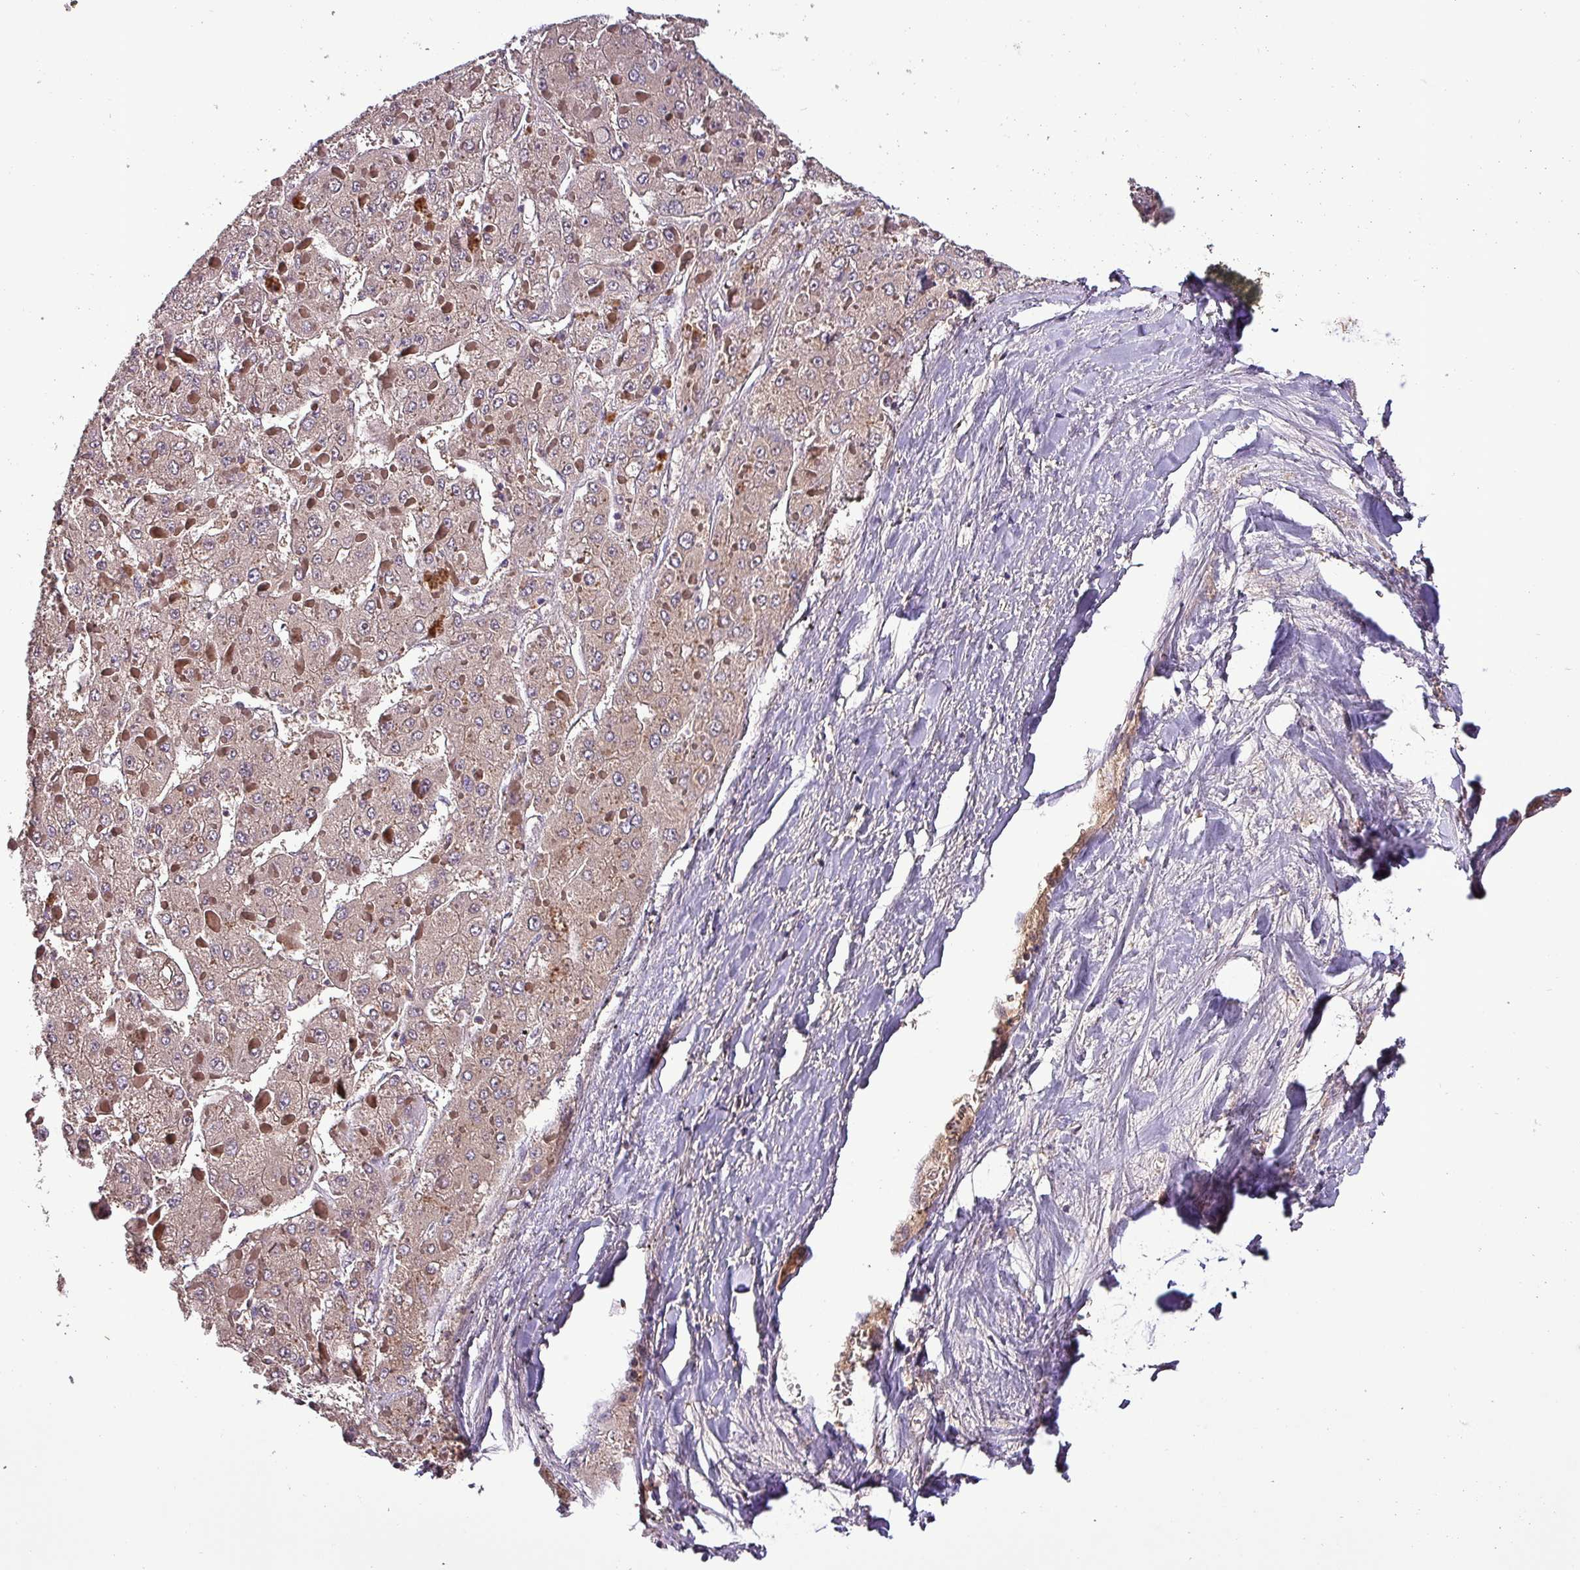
{"staining": {"intensity": "weak", "quantity": ">75%", "location": "cytoplasmic/membranous"}, "tissue": "liver cancer", "cell_type": "Tumor cells", "image_type": "cancer", "snomed": [{"axis": "morphology", "description": "Carcinoma, Hepatocellular, NOS"}, {"axis": "topography", "description": "Liver"}], "caption": "Immunohistochemistry micrograph of human liver hepatocellular carcinoma stained for a protein (brown), which displays low levels of weak cytoplasmic/membranous expression in about >75% of tumor cells.", "gene": "PAFAH1B2", "patient": {"sex": "female", "age": 73}}